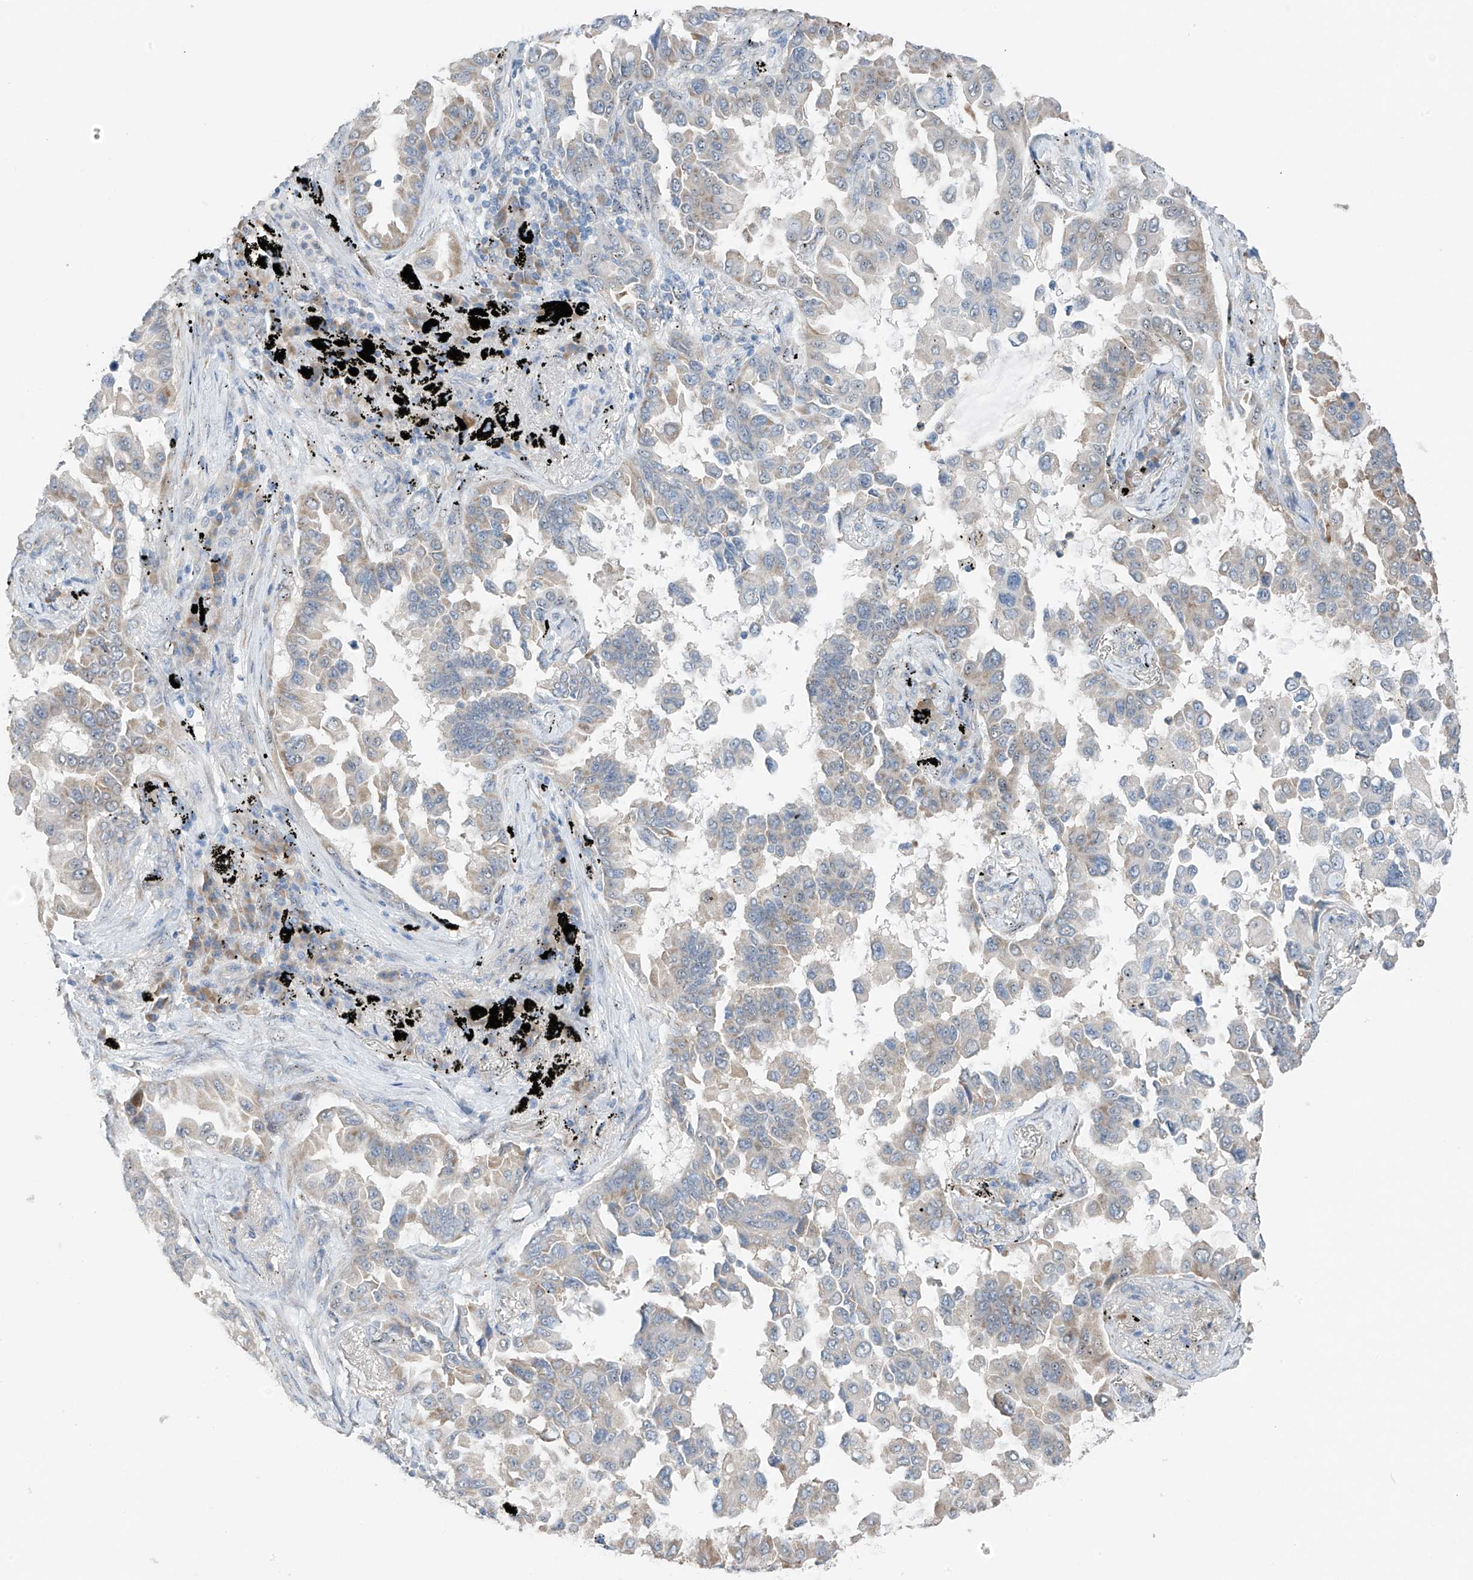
{"staining": {"intensity": "weak", "quantity": "<25%", "location": "cytoplasmic/membranous"}, "tissue": "lung cancer", "cell_type": "Tumor cells", "image_type": "cancer", "snomed": [{"axis": "morphology", "description": "Adenocarcinoma, NOS"}, {"axis": "topography", "description": "Lung"}], "caption": "This image is of lung adenocarcinoma stained with immunohistochemistry to label a protein in brown with the nuclei are counter-stained blue. There is no staining in tumor cells.", "gene": "RPL4", "patient": {"sex": "female", "age": 67}}